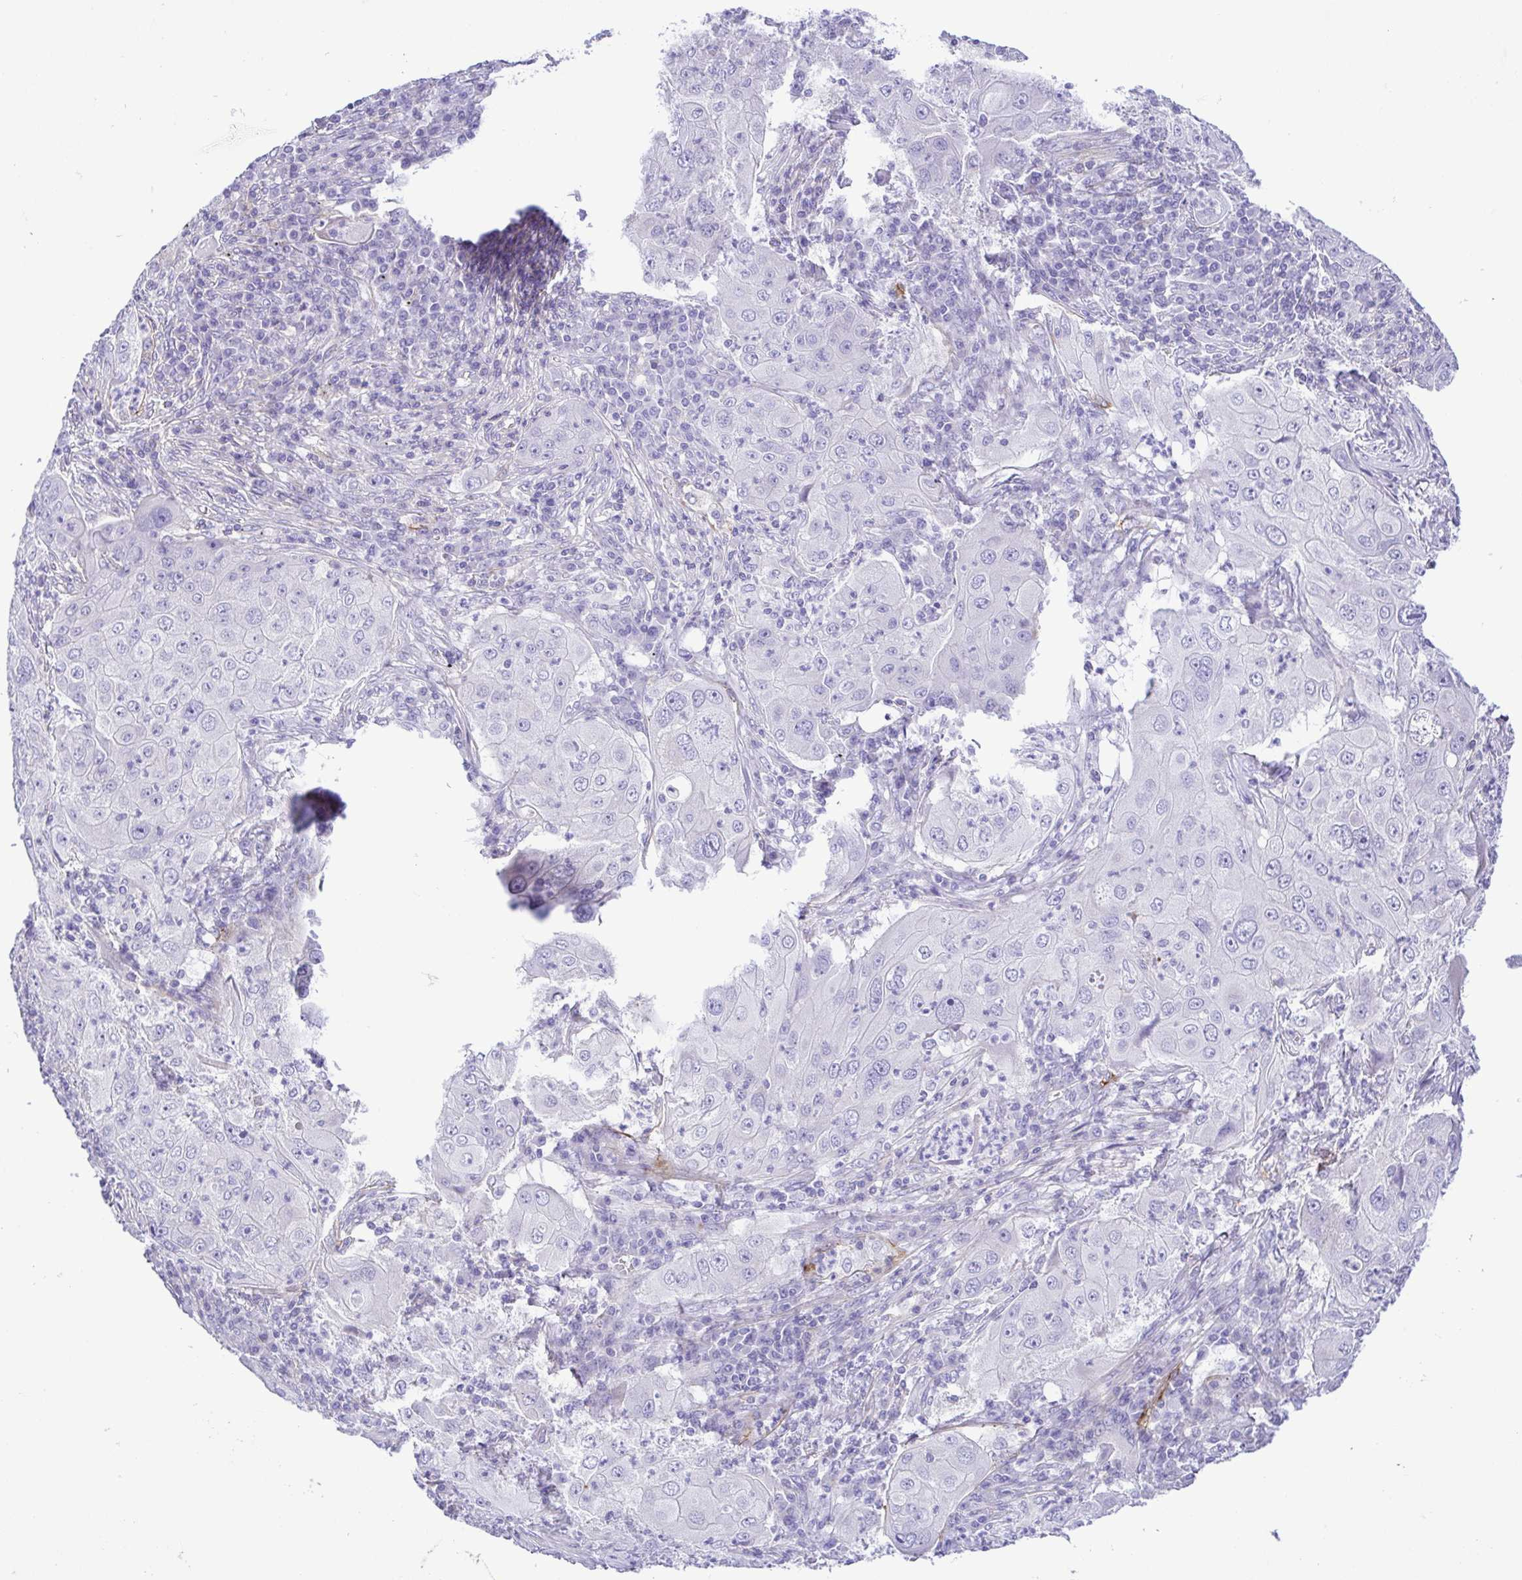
{"staining": {"intensity": "negative", "quantity": "none", "location": "none"}, "tissue": "lung cancer", "cell_type": "Tumor cells", "image_type": "cancer", "snomed": [{"axis": "morphology", "description": "Squamous cell carcinoma, NOS"}, {"axis": "topography", "description": "Lung"}], "caption": "Immunohistochemistry micrograph of neoplastic tissue: human lung cancer stained with DAB demonstrates no significant protein expression in tumor cells.", "gene": "GPR182", "patient": {"sex": "female", "age": 59}}